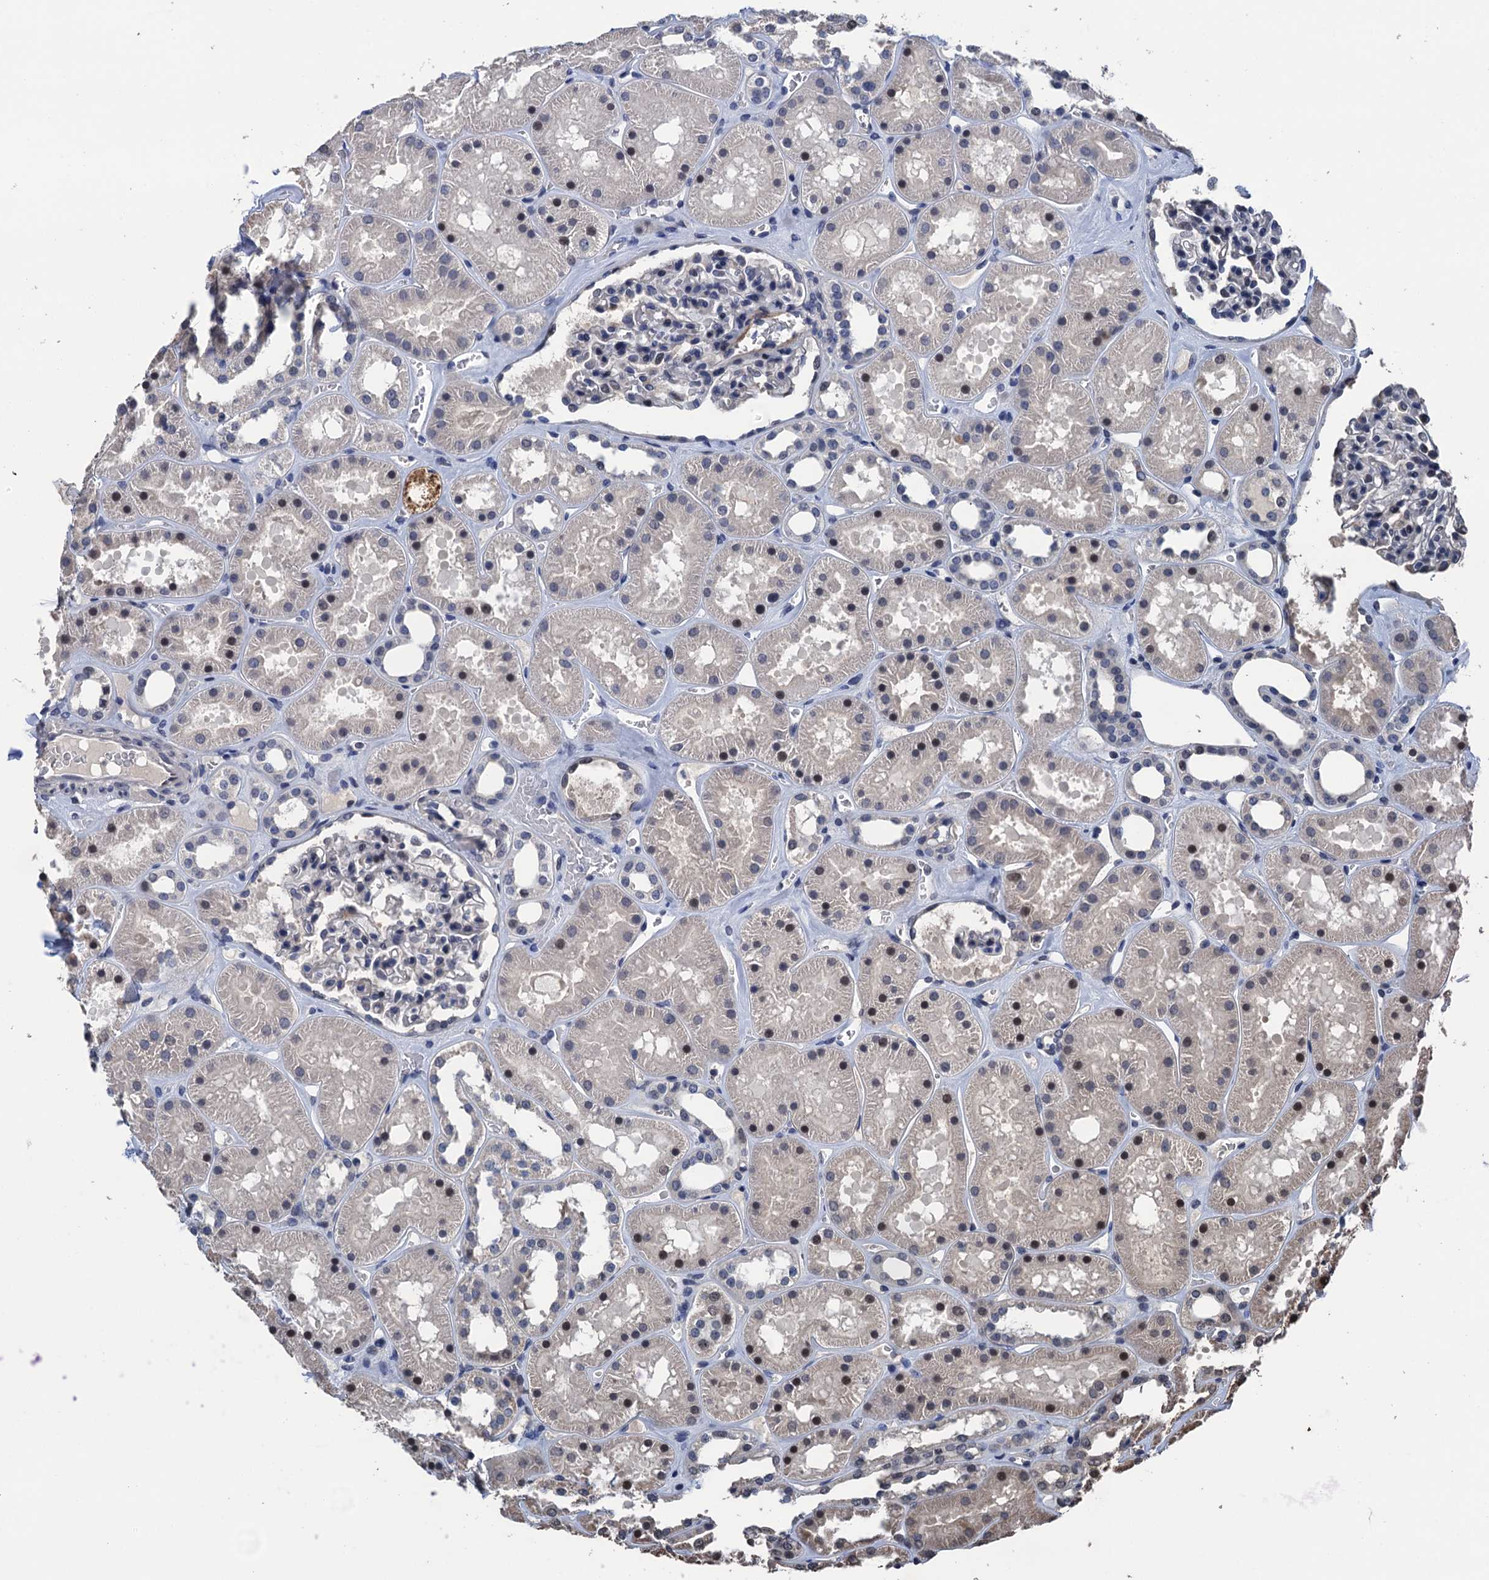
{"staining": {"intensity": "moderate", "quantity": "<25%", "location": "nuclear"}, "tissue": "kidney", "cell_type": "Cells in glomeruli", "image_type": "normal", "snomed": [{"axis": "morphology", "description": "Normal tissue, NOS"}, {"axis": "topography", "description": "Kidney"}], "caption": "Kidney stained with immunohistochemistry shows moderate nuclear staining in approximately <25% of cells in glomeruli.", "gene": "ART5", "patient": {"sex": "female", "age": 41}}